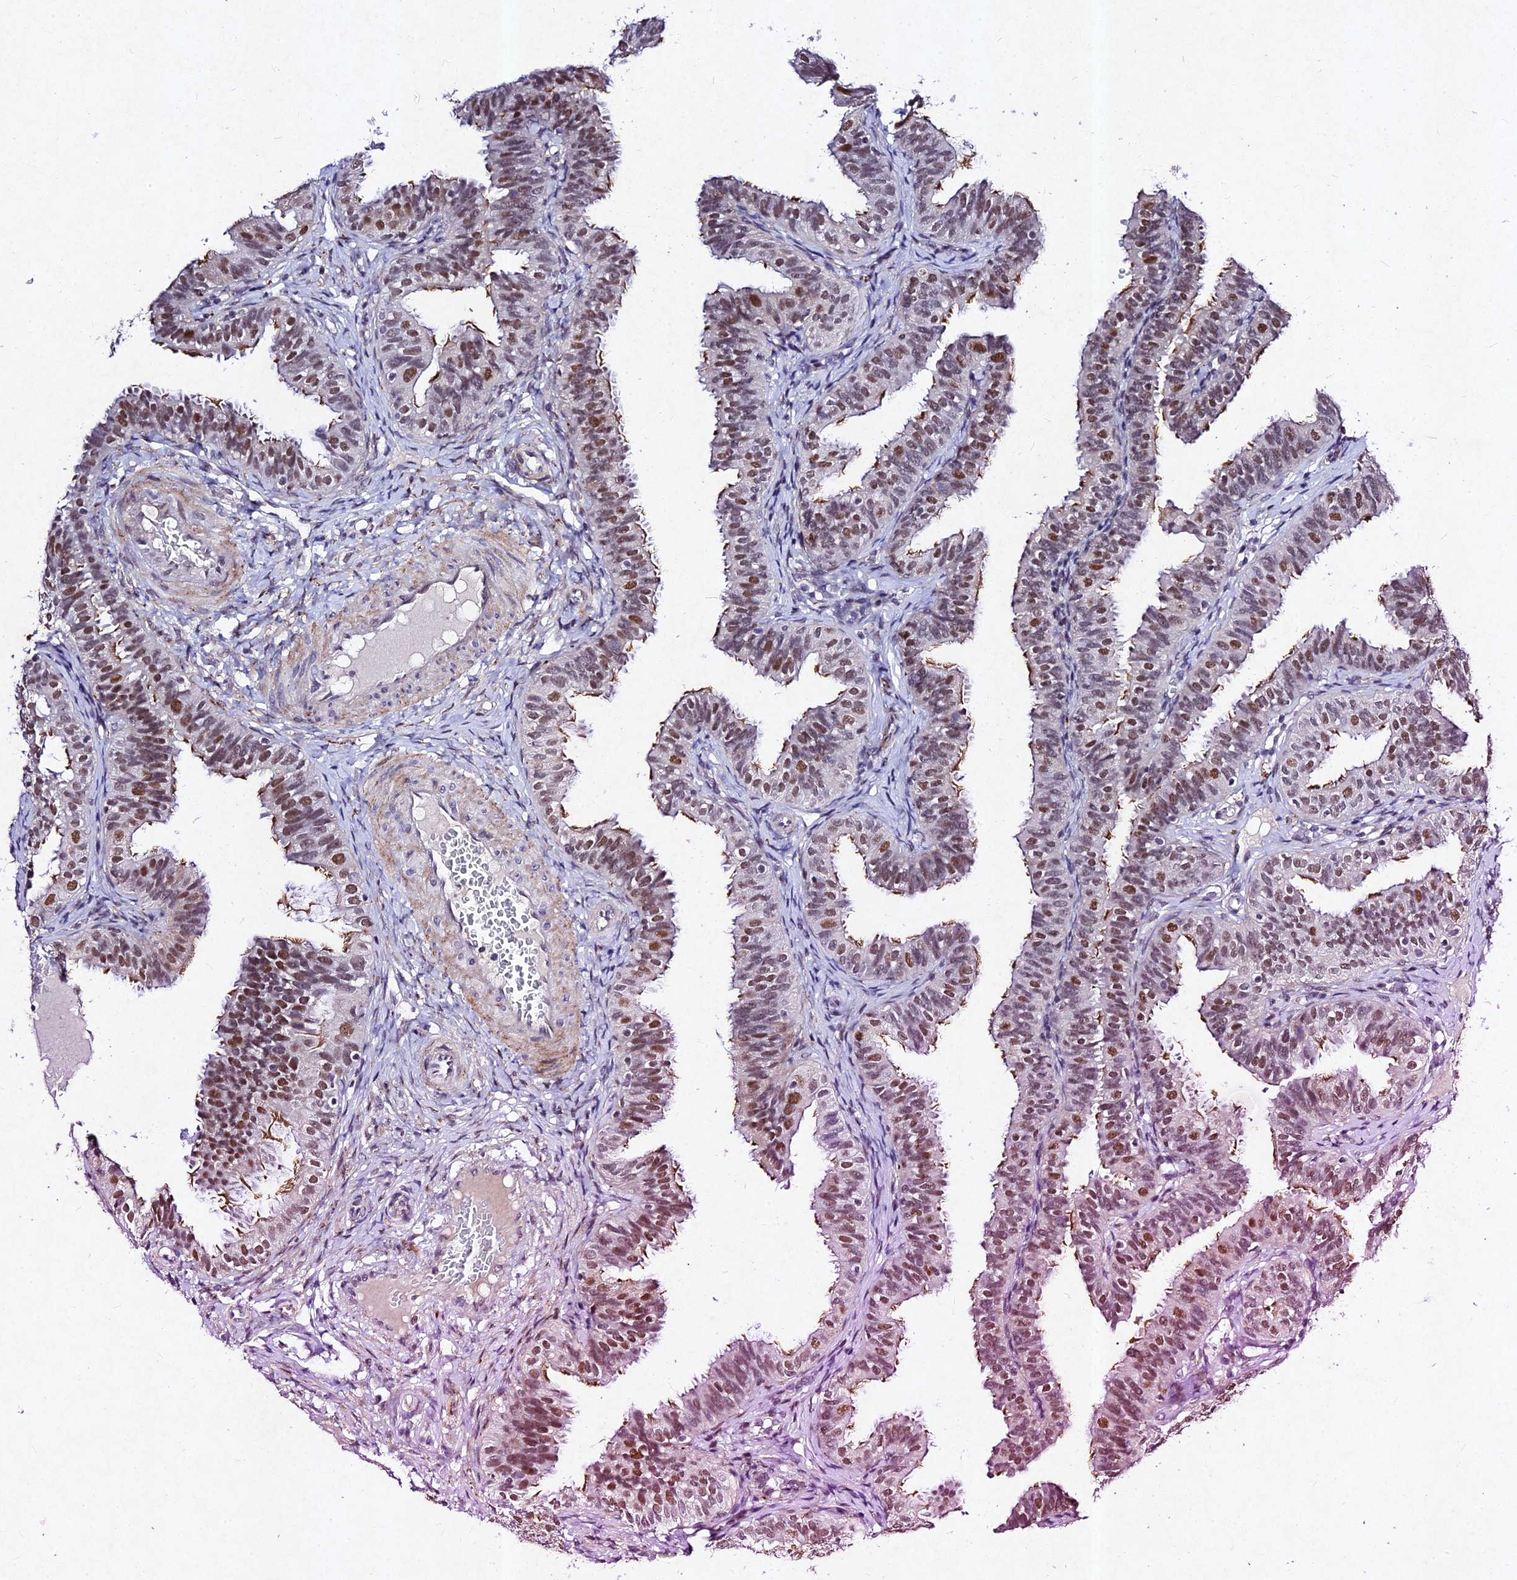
{"staining": {"intensity": "moderate", "quantity": "25%-75%", "location": "cytoplasmic/membranous,nuclear"}, "tissue": "fallopian tube", "cell_type": "Glandular cells", "image_type": "normal", "snomed": [{"axis": "morphology", "description": "Normal tissue, NOS"}, {"axis": "topography", "description": "Fallopian tube"}], "caption": "Immunohistochemistry image of normal fallopian tube: human fallopian tube stained using IHC reveals medium levels of moderate protein expression localized specifically in the cytoplasmic/membranous,nuclear of glandular cells, appearing as a cytoplasmic/membranous,nuclear brown color.", "gene": "RAVER1", "patient": {"sex": "female", "age": 35}}